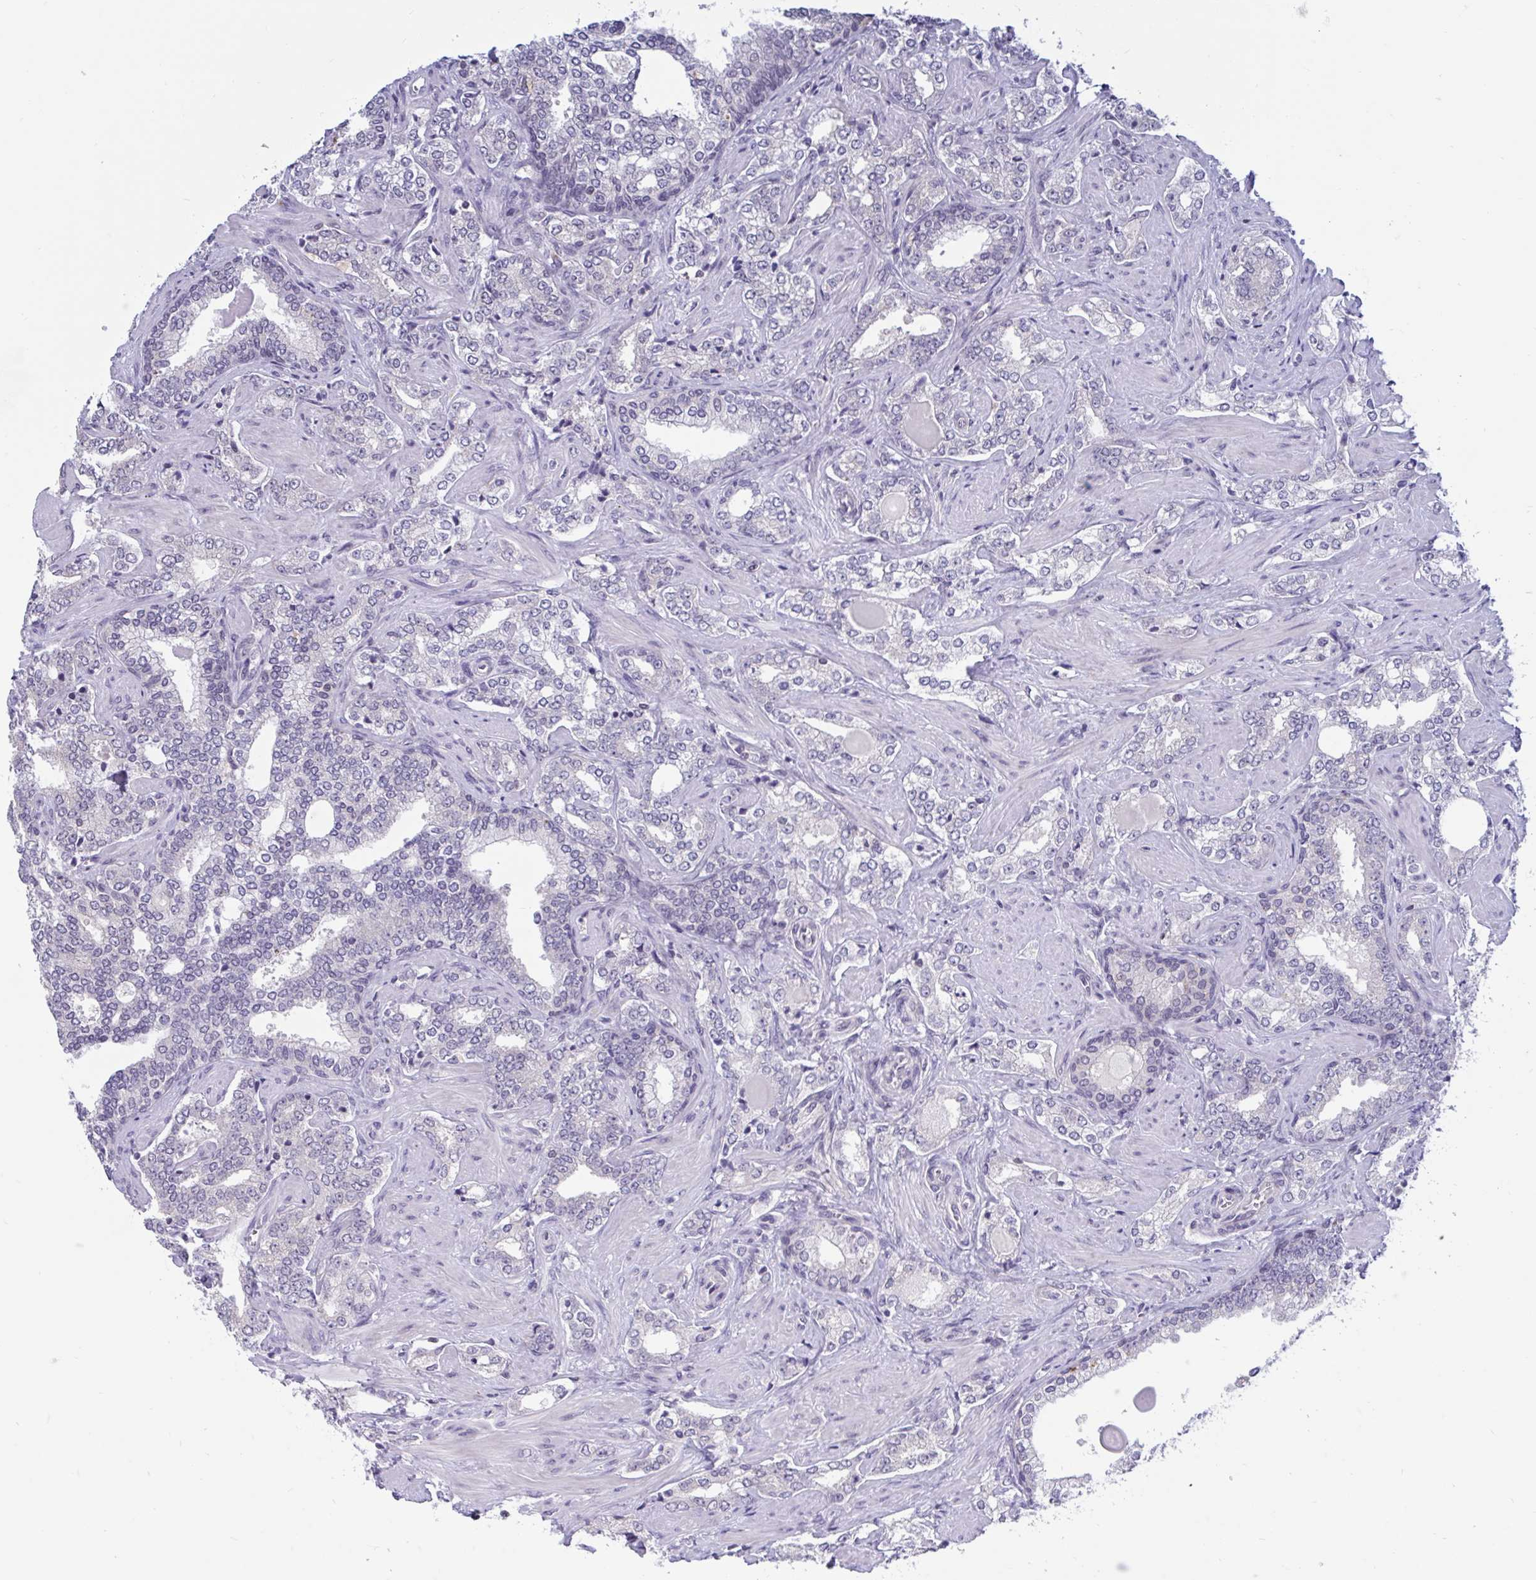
{"staining": {"intensity": "negative", "quantity": "none", "location": "none"}, "tissue": "prostate cancer", "cell_type": "Tumor cells", "image_type": "cancer", "snomed": [{"axis": "morphology", "description": "Adenocarcinoma, High grade"}, {"axis": "topography", "description": "Prostate"}], "caption": "An image of prostate cancer (high-grade adenocarcinoma) stained for a protein exhibits no brown staining in tumor cells.", "gene": "ARPP19", "patient": {"sex": "male", "age": 60}}